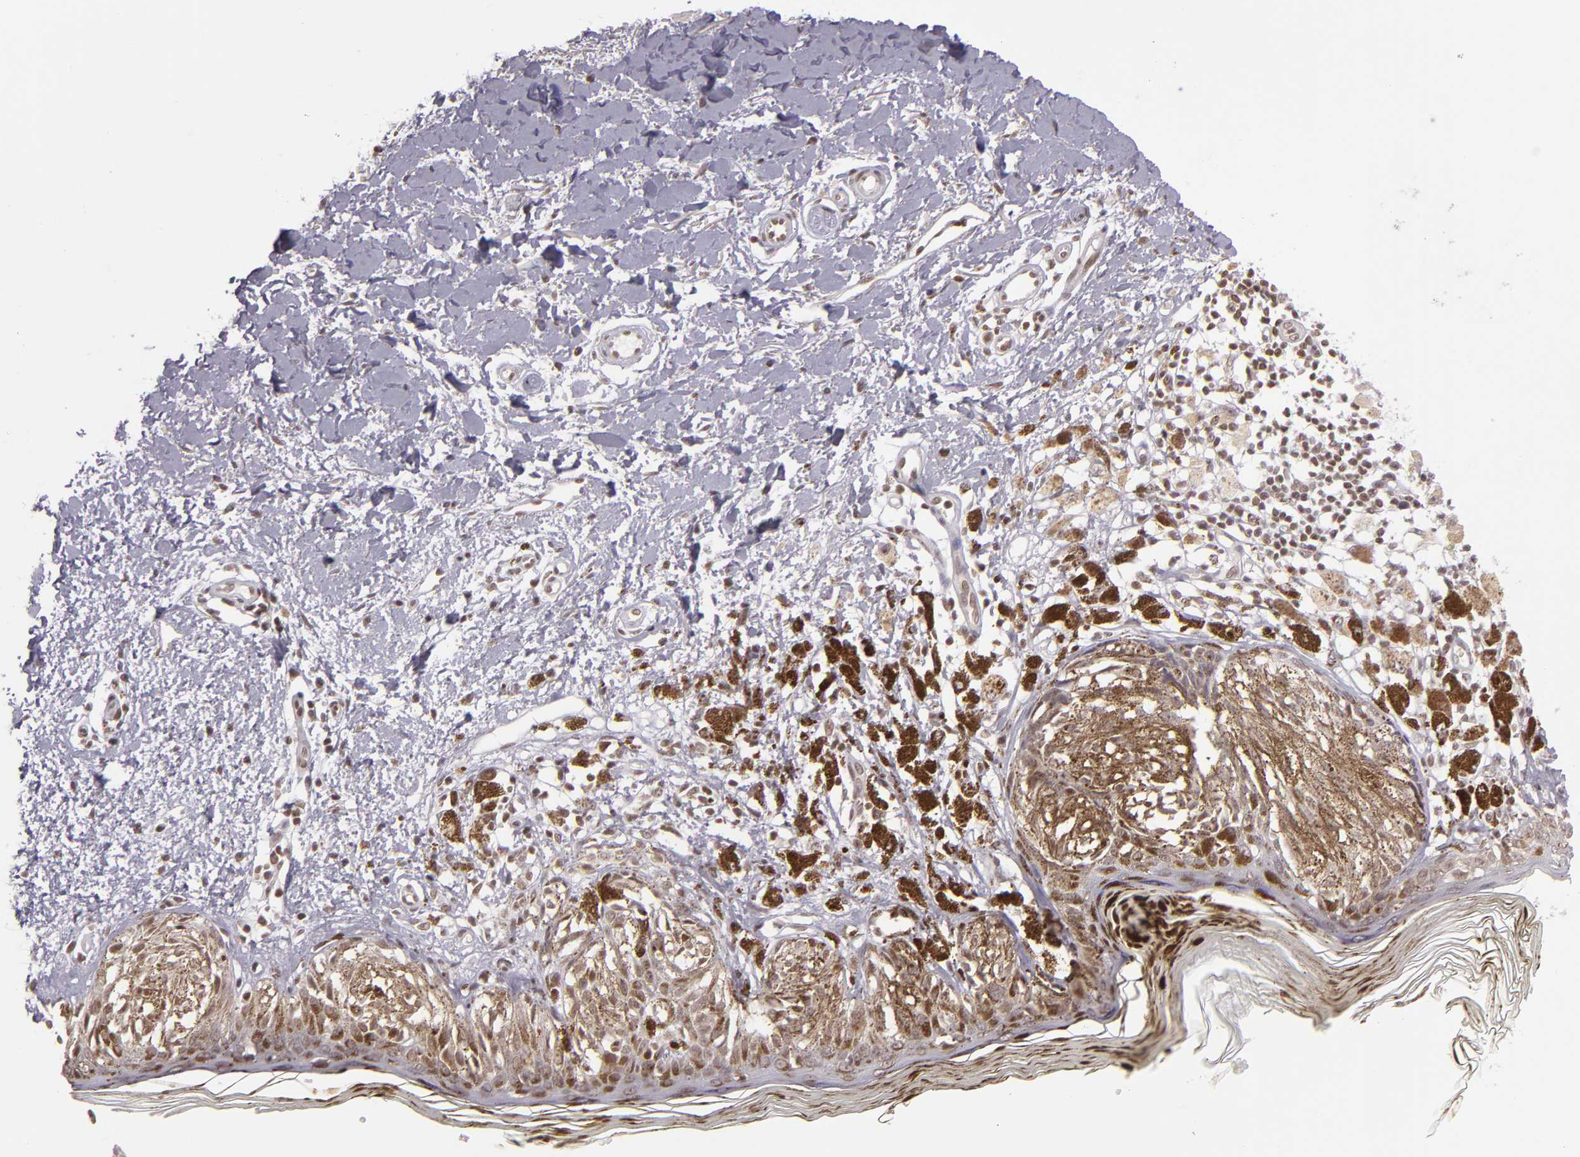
{"staining": {"intensity": "weak", "quantity": ">75%", "location": "cytoplasmic/membranous,nuclear"}, "tissue": "melanoma", "cell_type": "Tumor cells", "image_type": "cancer", "snomed": [{"axis": "morphology", "description": "Malignant melanoma, NOS"}, {"axis": "topography", "description": "Skin"}], "caption": "Immunohistochemical staining of malignant melanoma shows low levels of weak cytoplasmic/membranous and nuclear protein expression in approximately >75% of tumor cells.", "gene": "ZFX", "patient": {"sex": "male", "age": 88}}